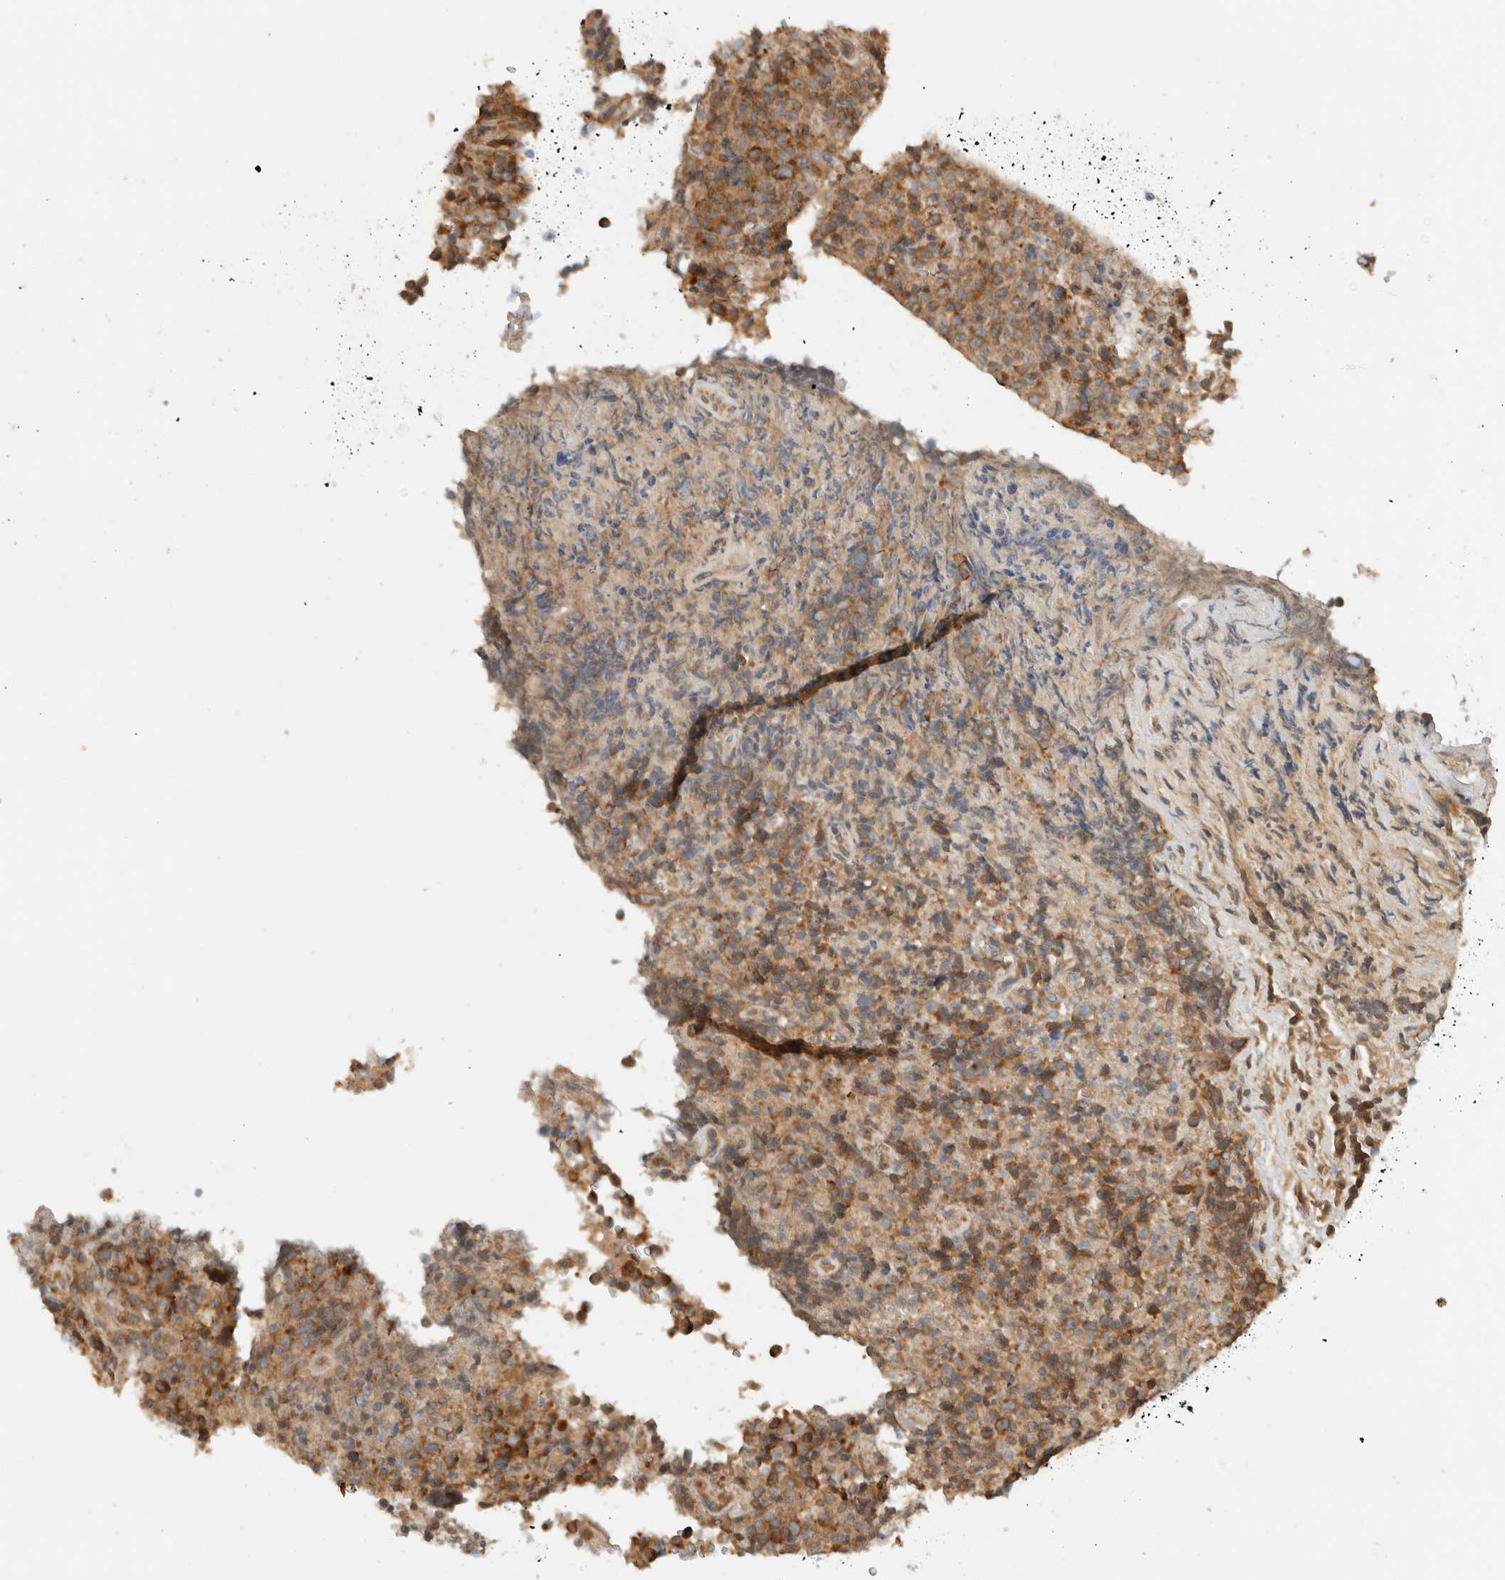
{"staining": {"intensity": "moderate", "quantity": ">75%", "location": "cytoplasmic/membranous"}, "tissue": "lymphoma", "cell_type": "Tumor cells", "image_type": "cancer", "snomed": [{"axis": "morphology", "description": "Malignant lymphoma, non-Hodgkin's type, High grade"}, {"axis": "topography", "description": "Lymph node"}], "caption": "Protein staining of malignant lymphoma, non-Hodgkin's type (high-grade) tissue exhibits moderate cytoplasmic/membranous positivity in approximately >75% of tumor cells.", "gene": "PUM1", "patient": {"sex": "male", "age": 13}}